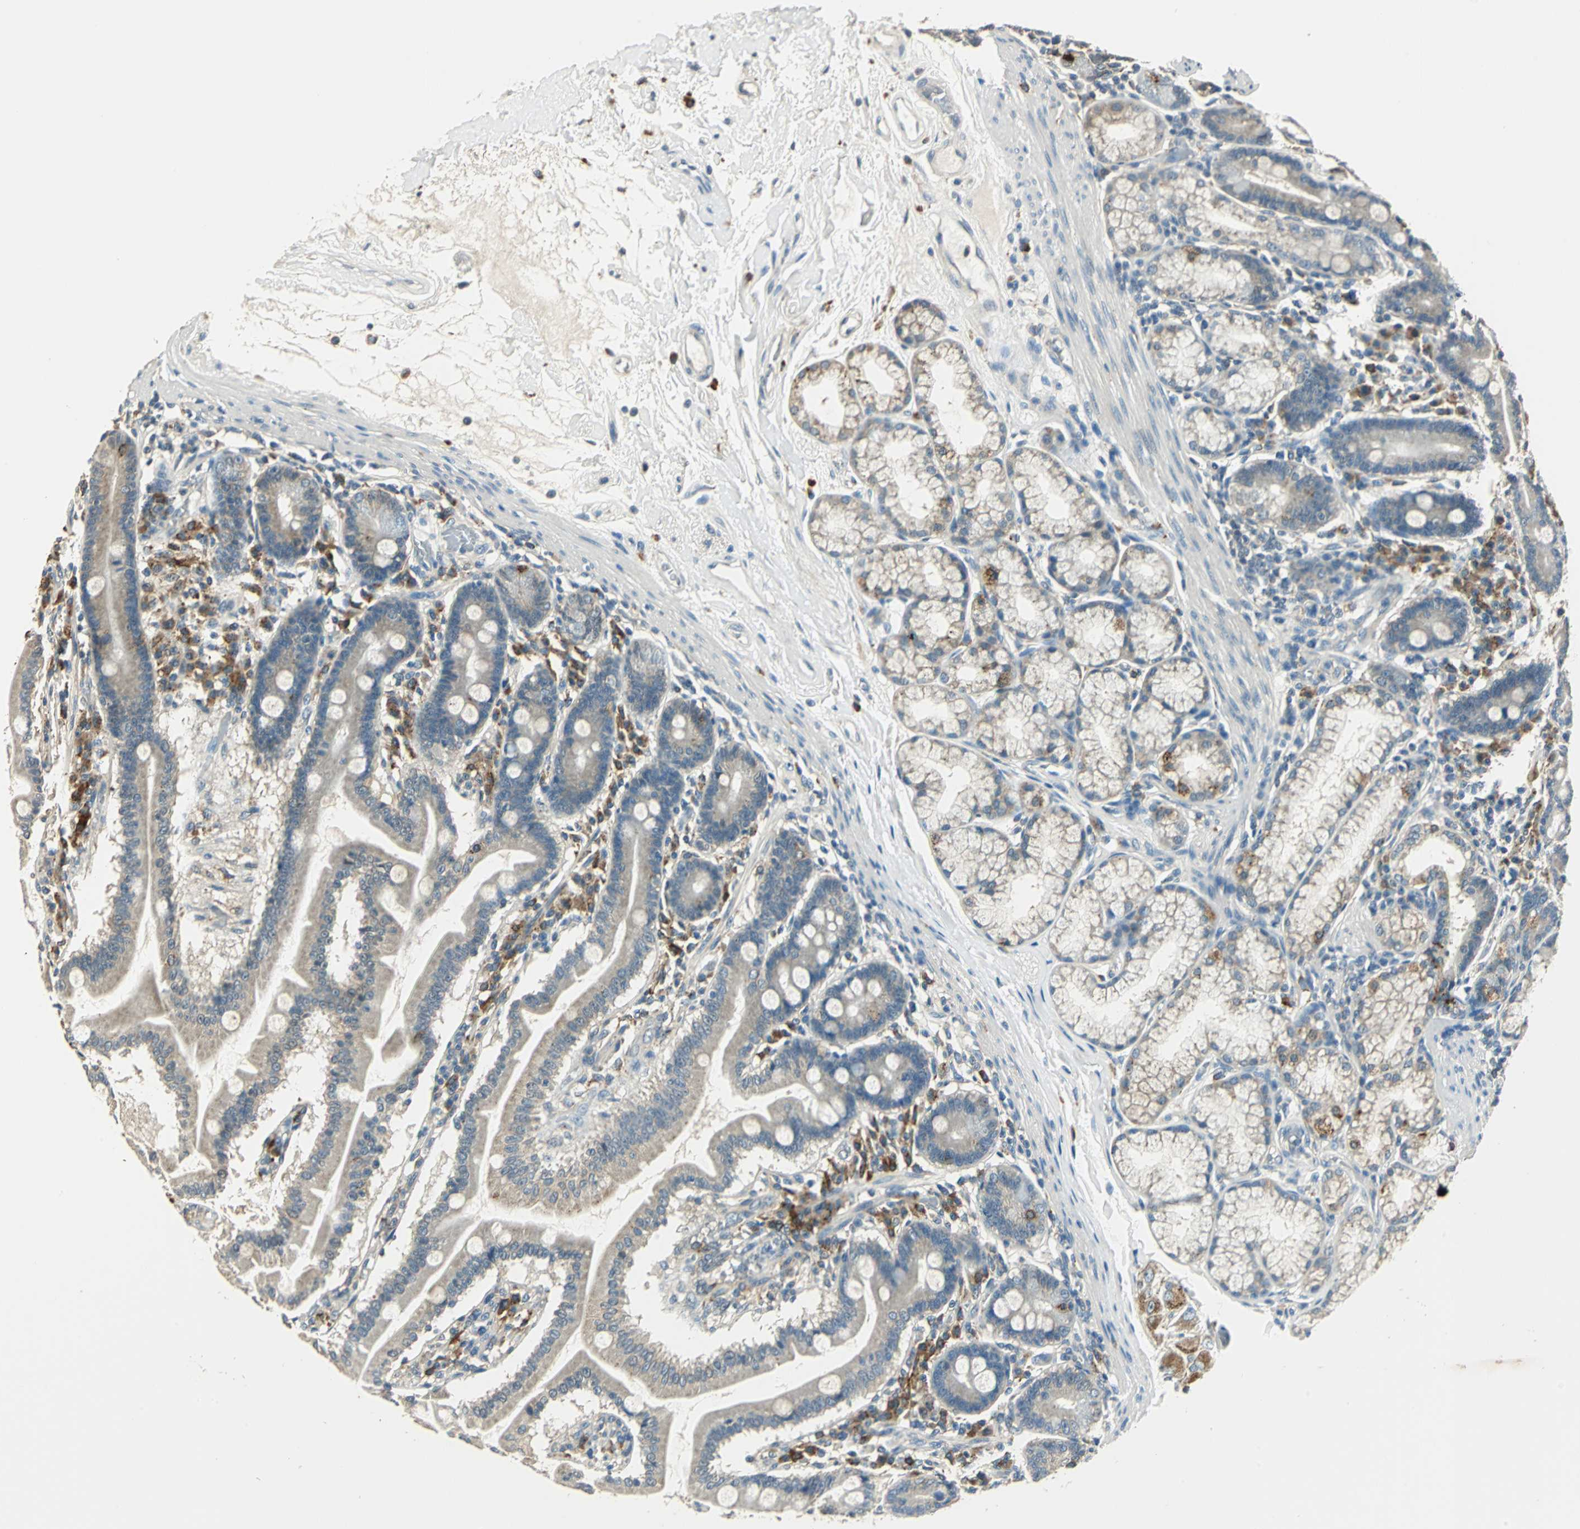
{"staining": {"intensity": "weak", "quantity": "25%-75%", "location": "cytoplasmic/membranous"}, "tissue": "duodenum", "cell_type": "Glandular cells", "image_type": "normal", "snomed": [{"axis": "morphology", "description": "Normal tissue, NOS"}, {"axis": "topography", "description": "Duodenum"}], "caption": "Weak cytoplasmic/membranous staining for a protein is appreciated in about 25%-75% of glandular cells of normal duodenum using IHC.", "gene": "NIT1", "patient": {"sex": "female", "age": 64}}